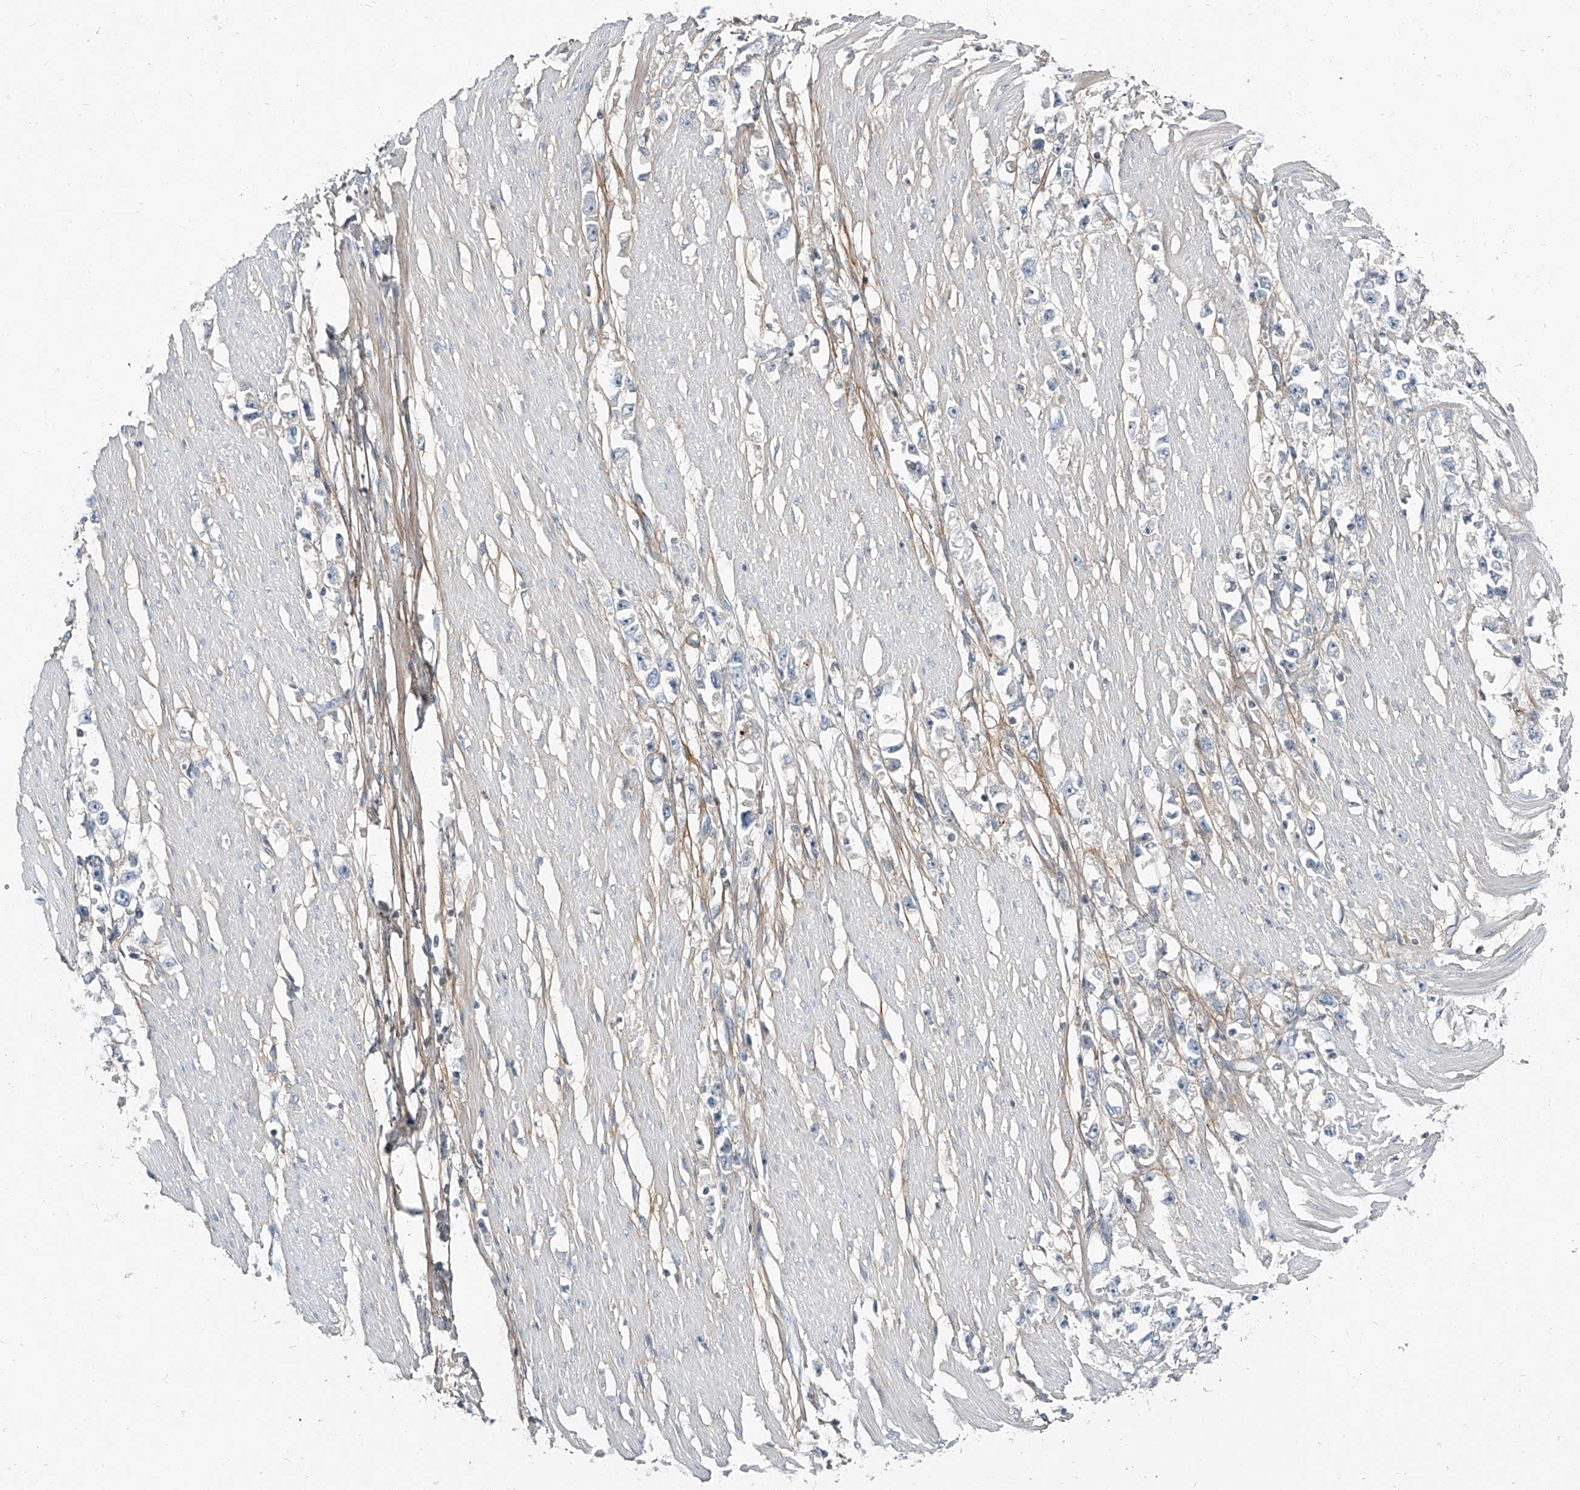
{"staining": {"intensity": "negative", "quantity": "none", "location": "none"}, "tissue": "stomach cancer", "cell_type": "Tumor cells", "image_type": "cancer", "snomed": [{"axis": "morphology", "description": "Adenocarcinoma, NOS"}, {"axis": "topography", "description": "Stomach"}], "caption": "An IHC histopathology image of adenocarcinoma (stomach) is shown. There is no staining in tumor cells of adenocarcinoma (stomach).", "gene": "HOXA3", "patient": {"sex": "female", "age": 59}}